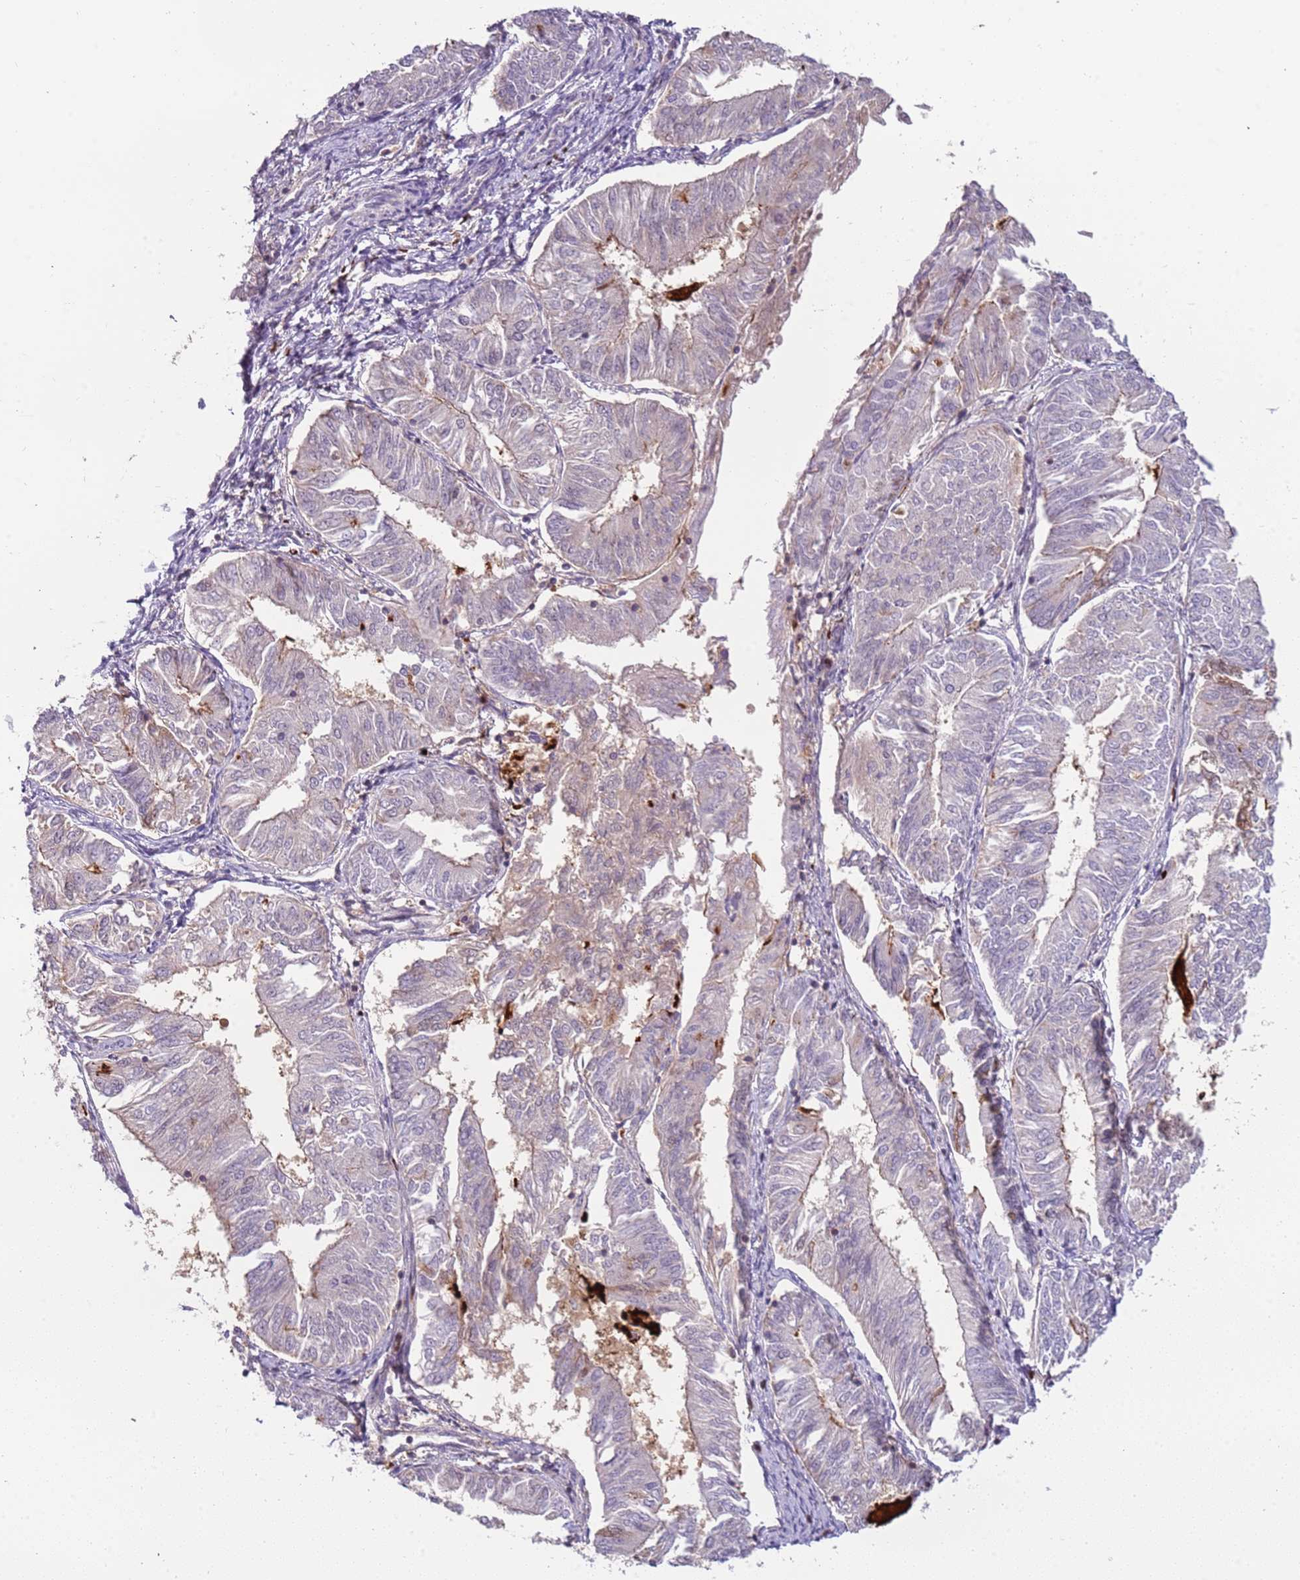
{"staining": {"intensity": "negative", "quantity": "none", "location": "none"}, "tissue": "endometrial cancer", "cell_type": "Tumor cells", "image_type": "cancer", "snomed": [{"axis": "morphology", "description": "Adenocarcinoma, NOS"}, {"axis": "topography", "description": "Endometrium"}], "caption": "An IHC image of endometrial cancer (adenocarcinoma) is shown. There is no staining in tumor cells of endometrial cancer (adenocarcinoma).", "gene": "ARHGAP5", "patient": {"sex": "female", "age": 58}}